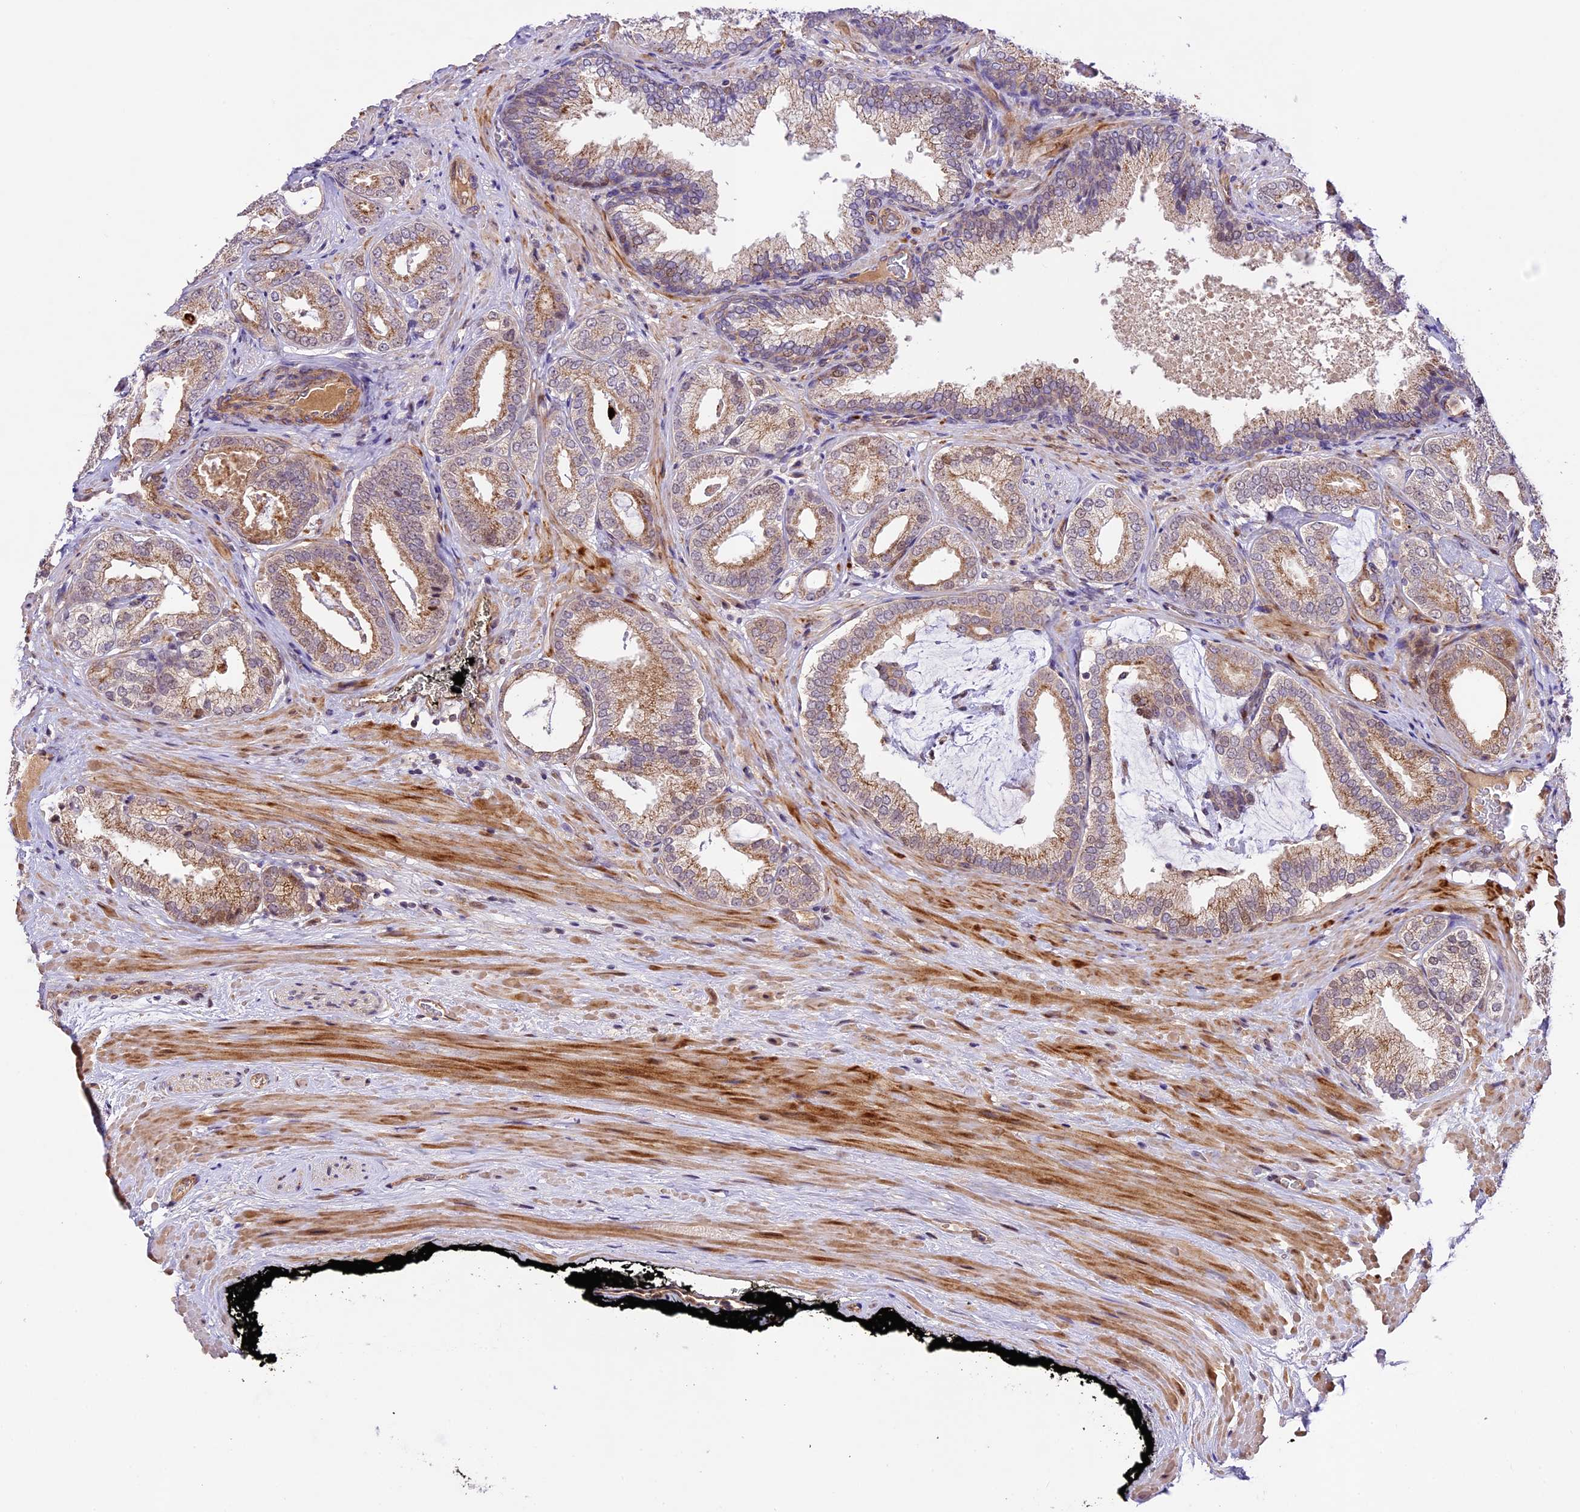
{"staining": {"intensity": "strong", "quantity": "25%-75%", "location": "cytoplasmic/membranous"}, "tissue": "prostate cancer", "cell_type": "Tumor cells", "image_type": "cancer", "snomed": [{"axis": "morphology", "description": "Adenocarcinoma, Low grade"}, {"axis": "topography", "description": "Prostate"}], "caption": "This is a micrograph of immunohistochemistry staining of prostate cancer, which shows strong expression in the cytoplasmic/membranous of tumor cells.", "gene": "CCSER1", "patient": {"sex": "male", "age": 71}}